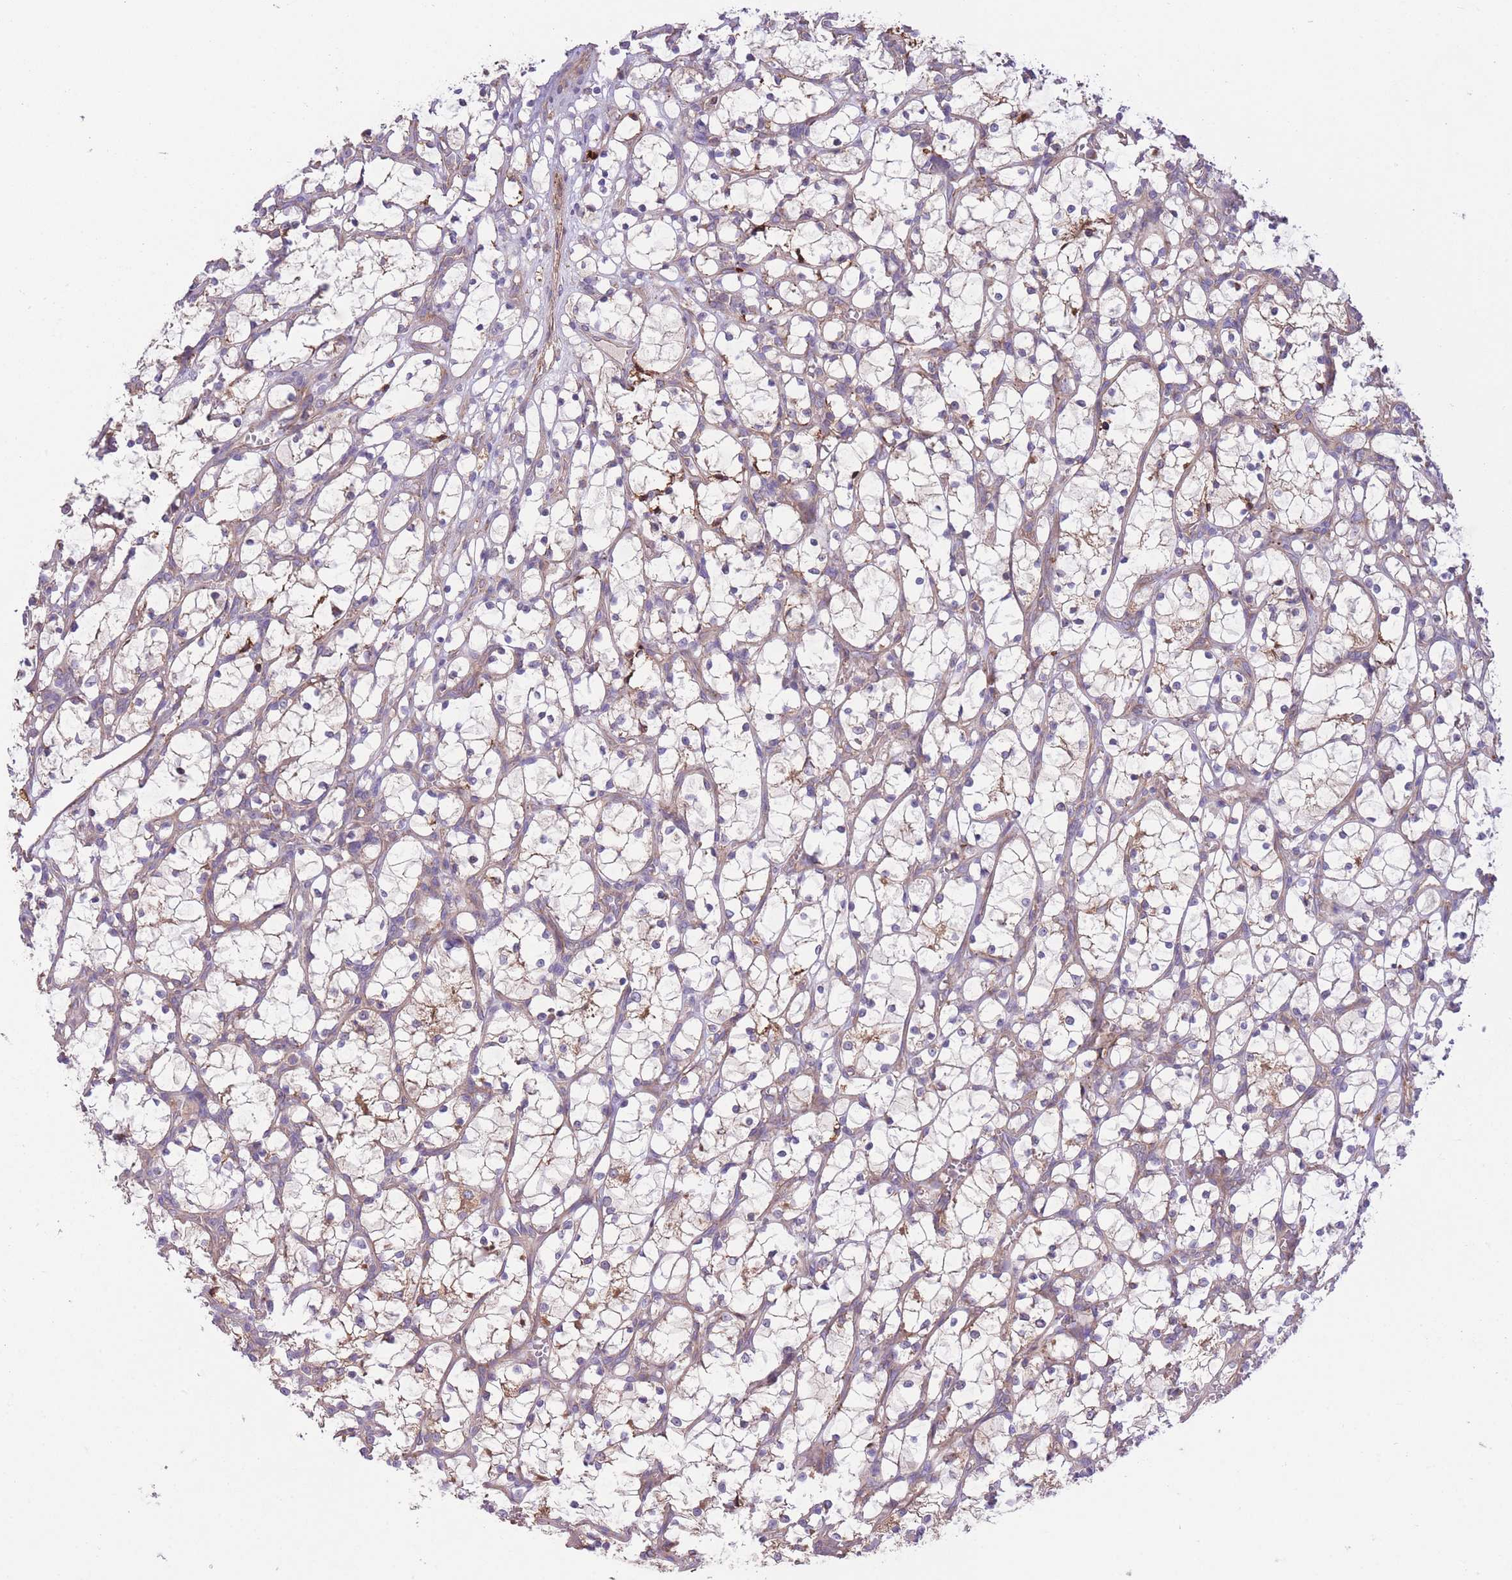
{"staining": {"intensity": "weak", "quantity": "25%-75%", "location": "cytoplasmic/membranous"}, "tissue": "renal cancer", "cell_type": "Tumor cells", "image_type": "cancer", "snomed": [{"axis": "morphology", "description": "Adenocarcinoma, NOS"}, {"axis": "topography", "description": "Kidney"}], "caption": "A photomicrograph showing weak cytoplasmic/membranous positivity in approximately 25%-75% of tumor cells in adenocarcinoma (renal), as visualized by brown immunohistochemical staining.", "gene": "ATP13A2", "patient": {"sex": "female", "age": 69}}